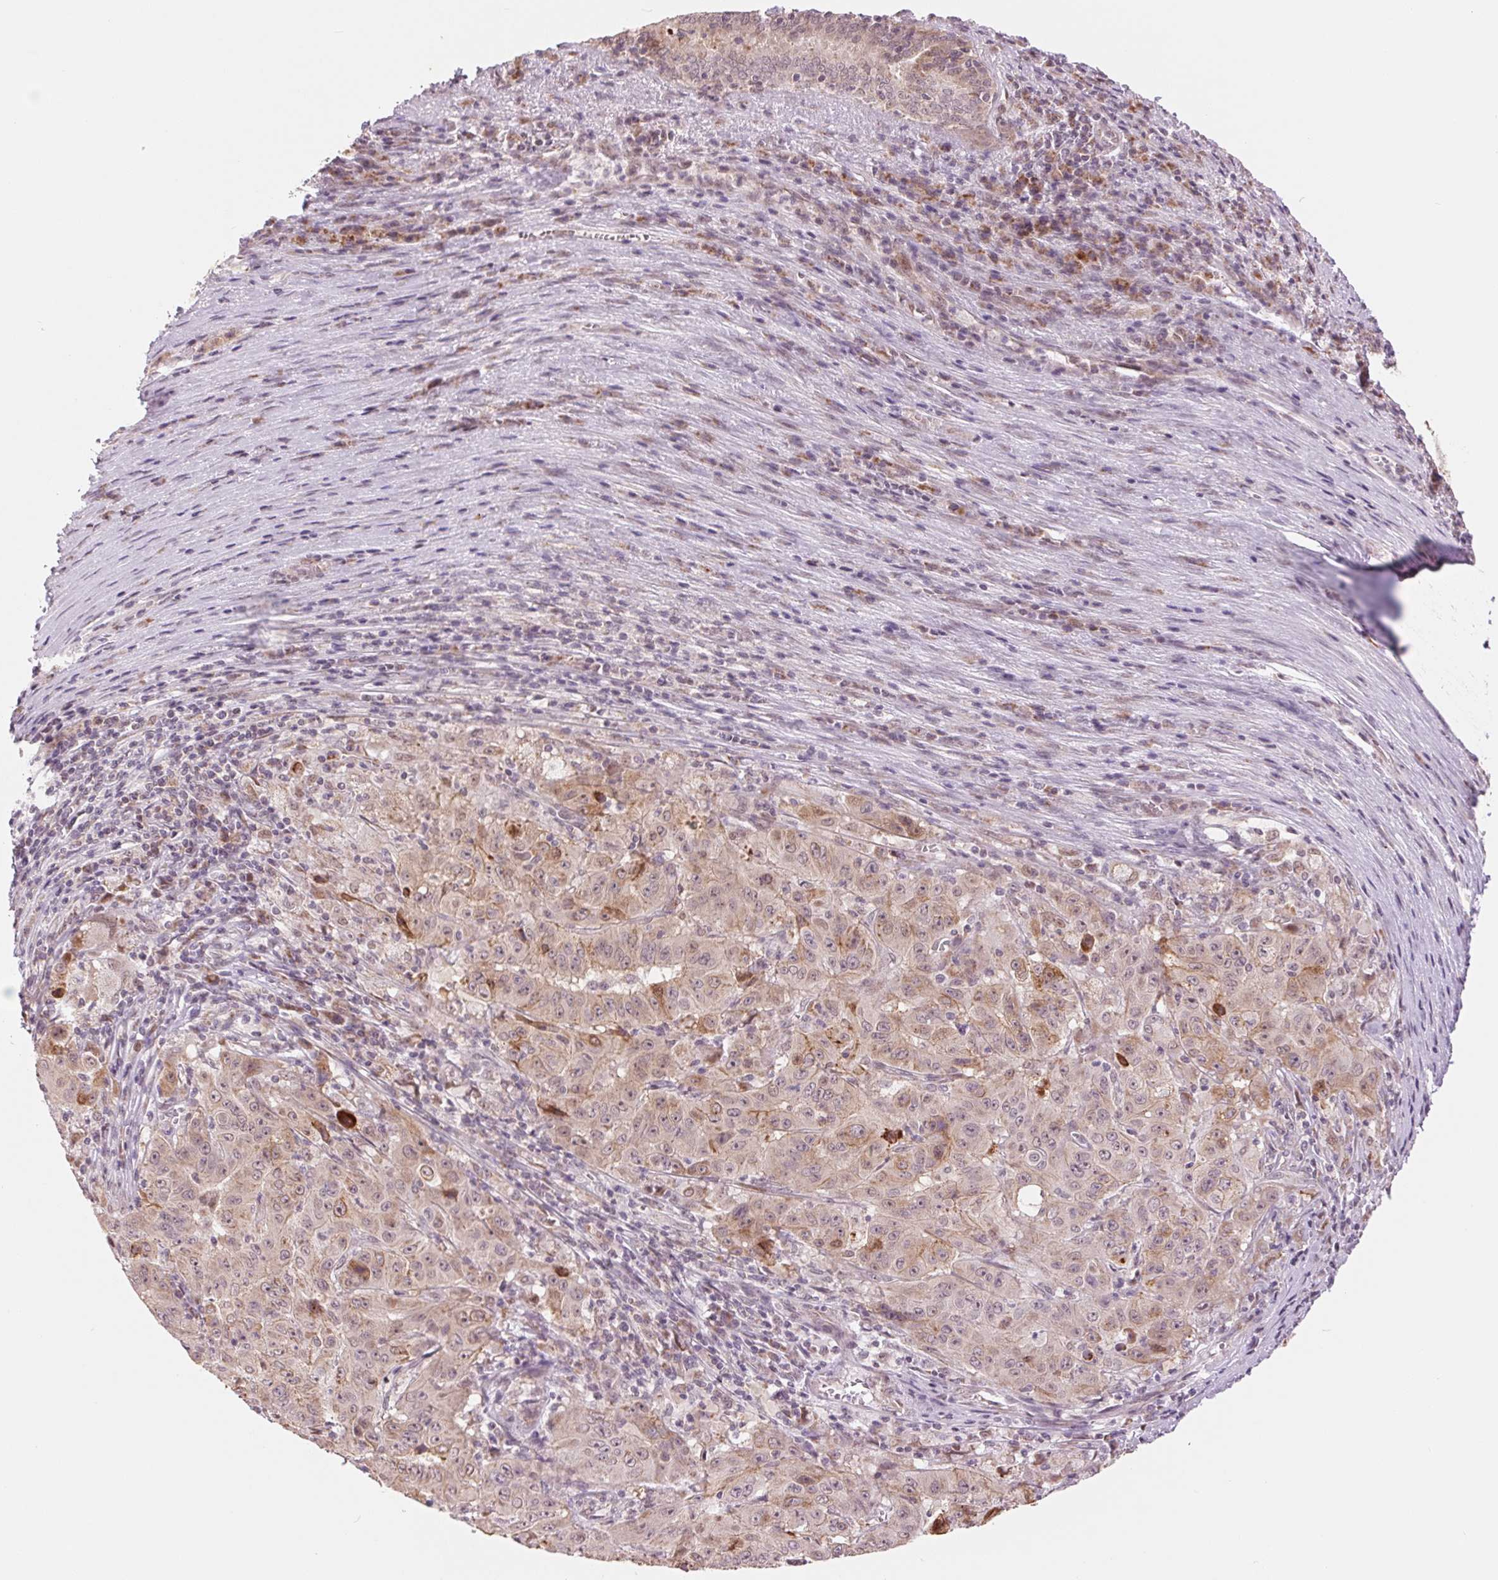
{"staining": {"intensity": "moderate", "quantity": ">75%", "location": "cytoplasmic/membranous"}, "tissue": "pancreatic cancer", "cell_type": "Tumor cells", "image_type": "cancer", "snomed": [{"axis": "morphology", "description": "Adenocarcinoma, NOS"}, {"axis": "topography", "description": "Pancreas"}], "caption": "The immunohistochemical stain shows moderate cytoplasmic/membranous staining in tumor cells of pancreatic cancer tissue.", "gene": "ARHGAP32", "patient": {"sex": "male", "age": 63}}